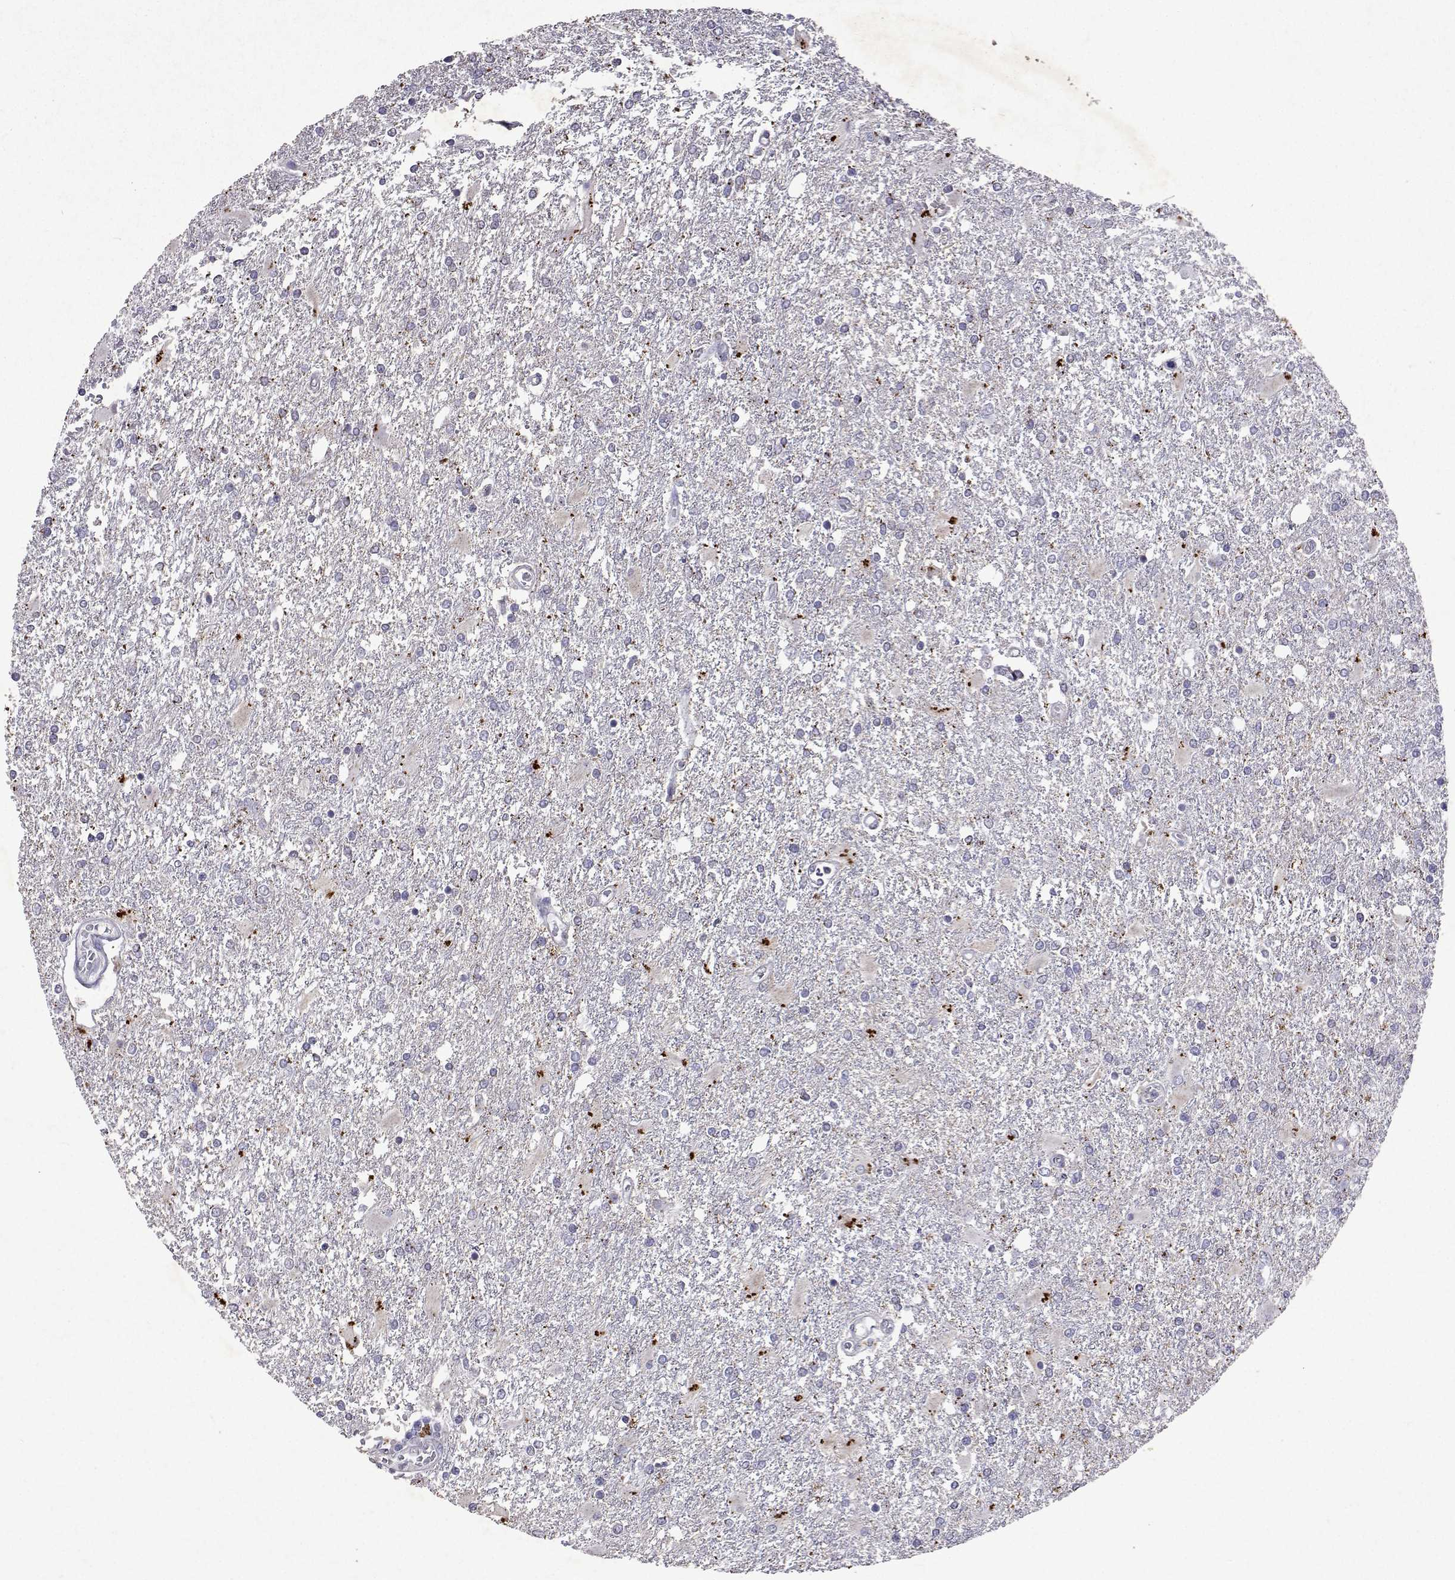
{"staining": {"intensity": "negative", "quantity": "none", "location": "none"}, "tissue": "glioma", "cell_type": "Tumor cells", "image_type": "cancer", "snomed": [{"axis": "morphology", "description": "Glioma, malignant, High grade"}, {"axis": "topography", "description": "Cerebral cortex"}], "caption": "Immunohistochemical staining of glioma displays no significant expression in tumor cells.", "gene": "DUSP28", "patient": {"sex": "male", "age": 79}}